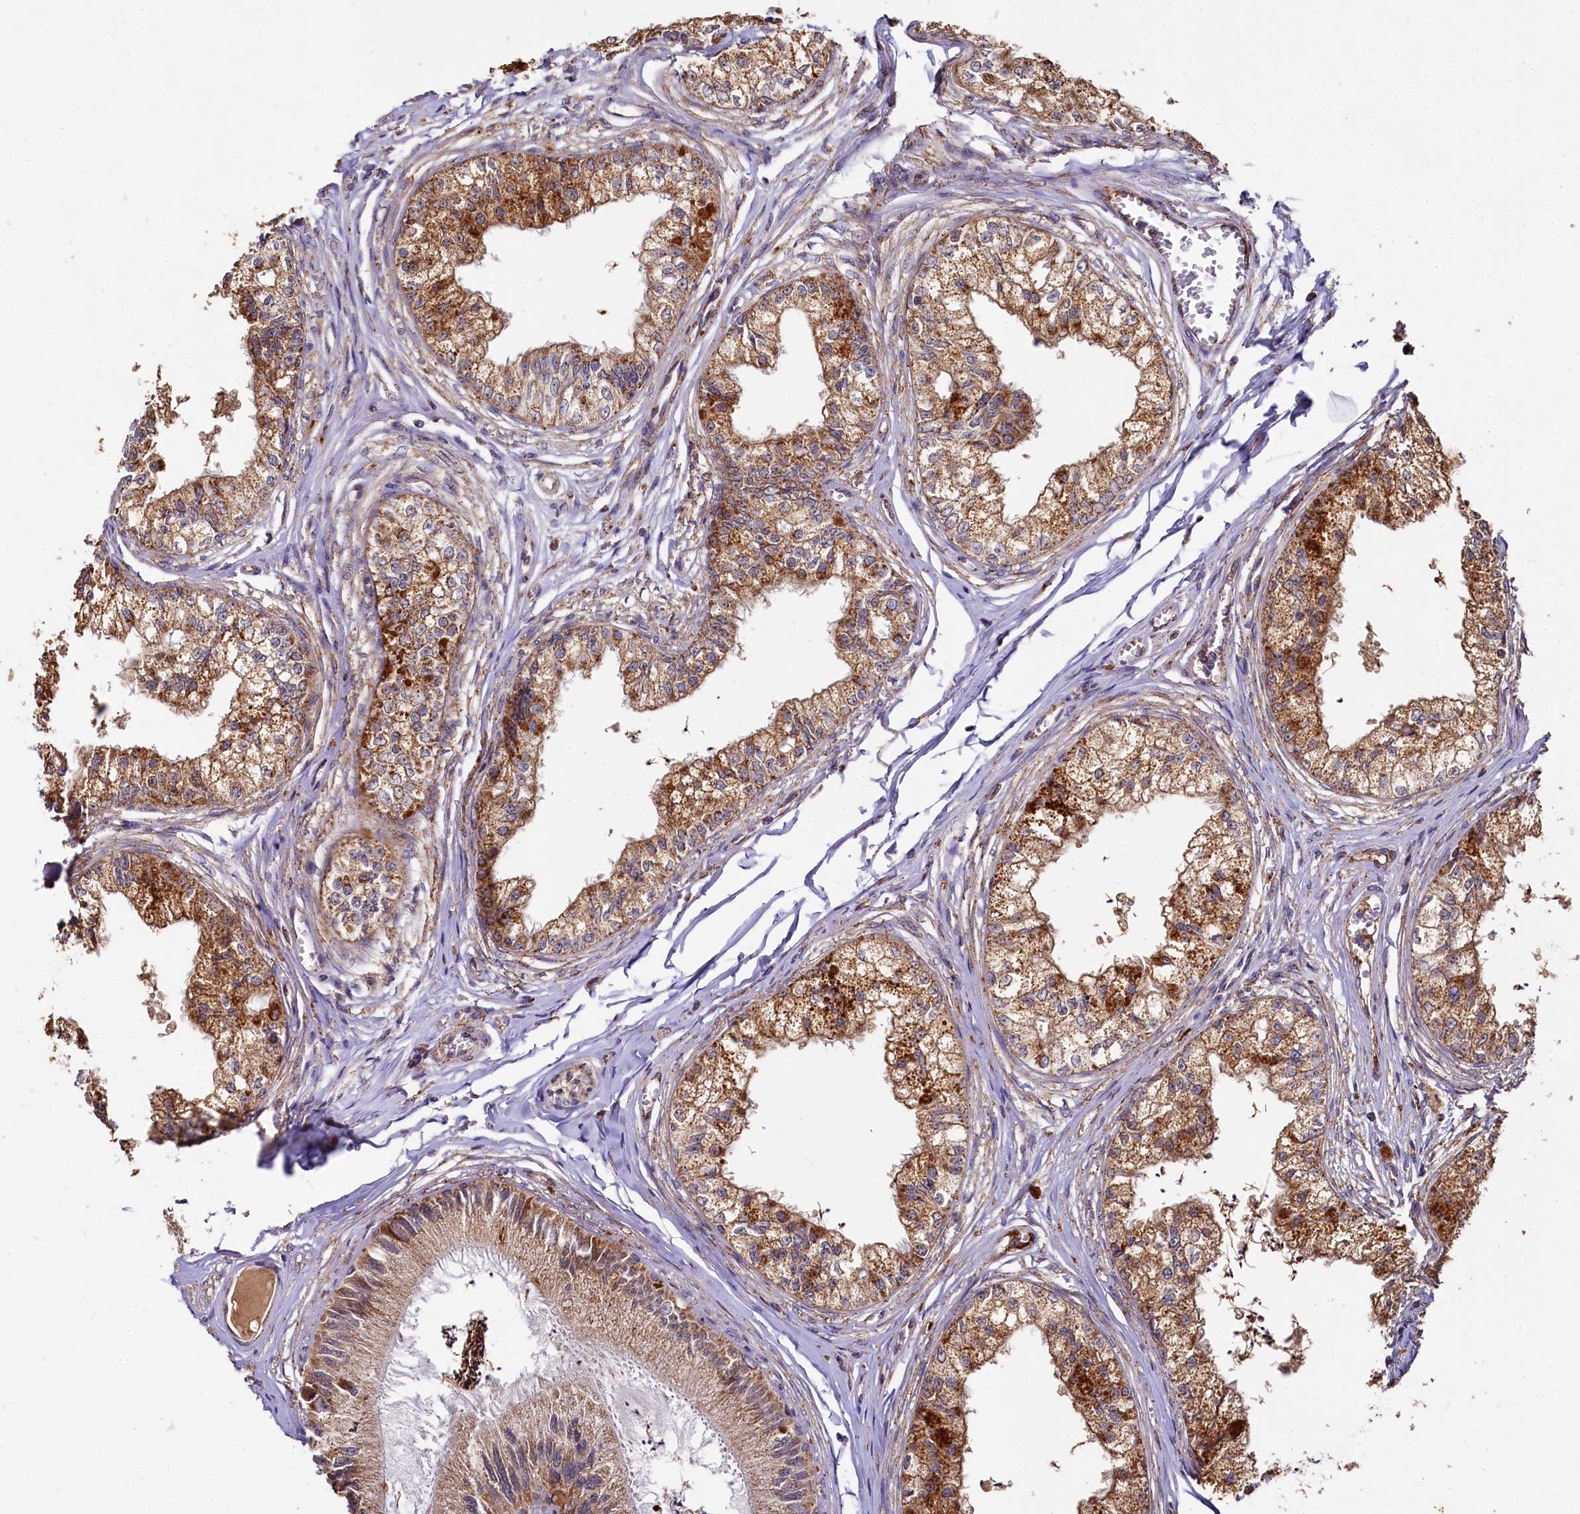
{"staining": {"intensity": "moderate", "quantity": ">75%", "location": "cytoplasmic/membranous"}, "tissue": "epididymis", "cell_type": "Glandular cells", "image_type": "normal", "snomed": [{"axis": "morphology", "description": "Normal tissue, NOS"}, {"axis": "topography", "description": "Epididymis"}], "caption": "Protein analysis of normal epididymis demonstrates moderate cytoplasmic/membranous expression in about >75% of glandular cells.", "gene": "SPRYD3", "patient": {"sex": "male", "age": 79}}